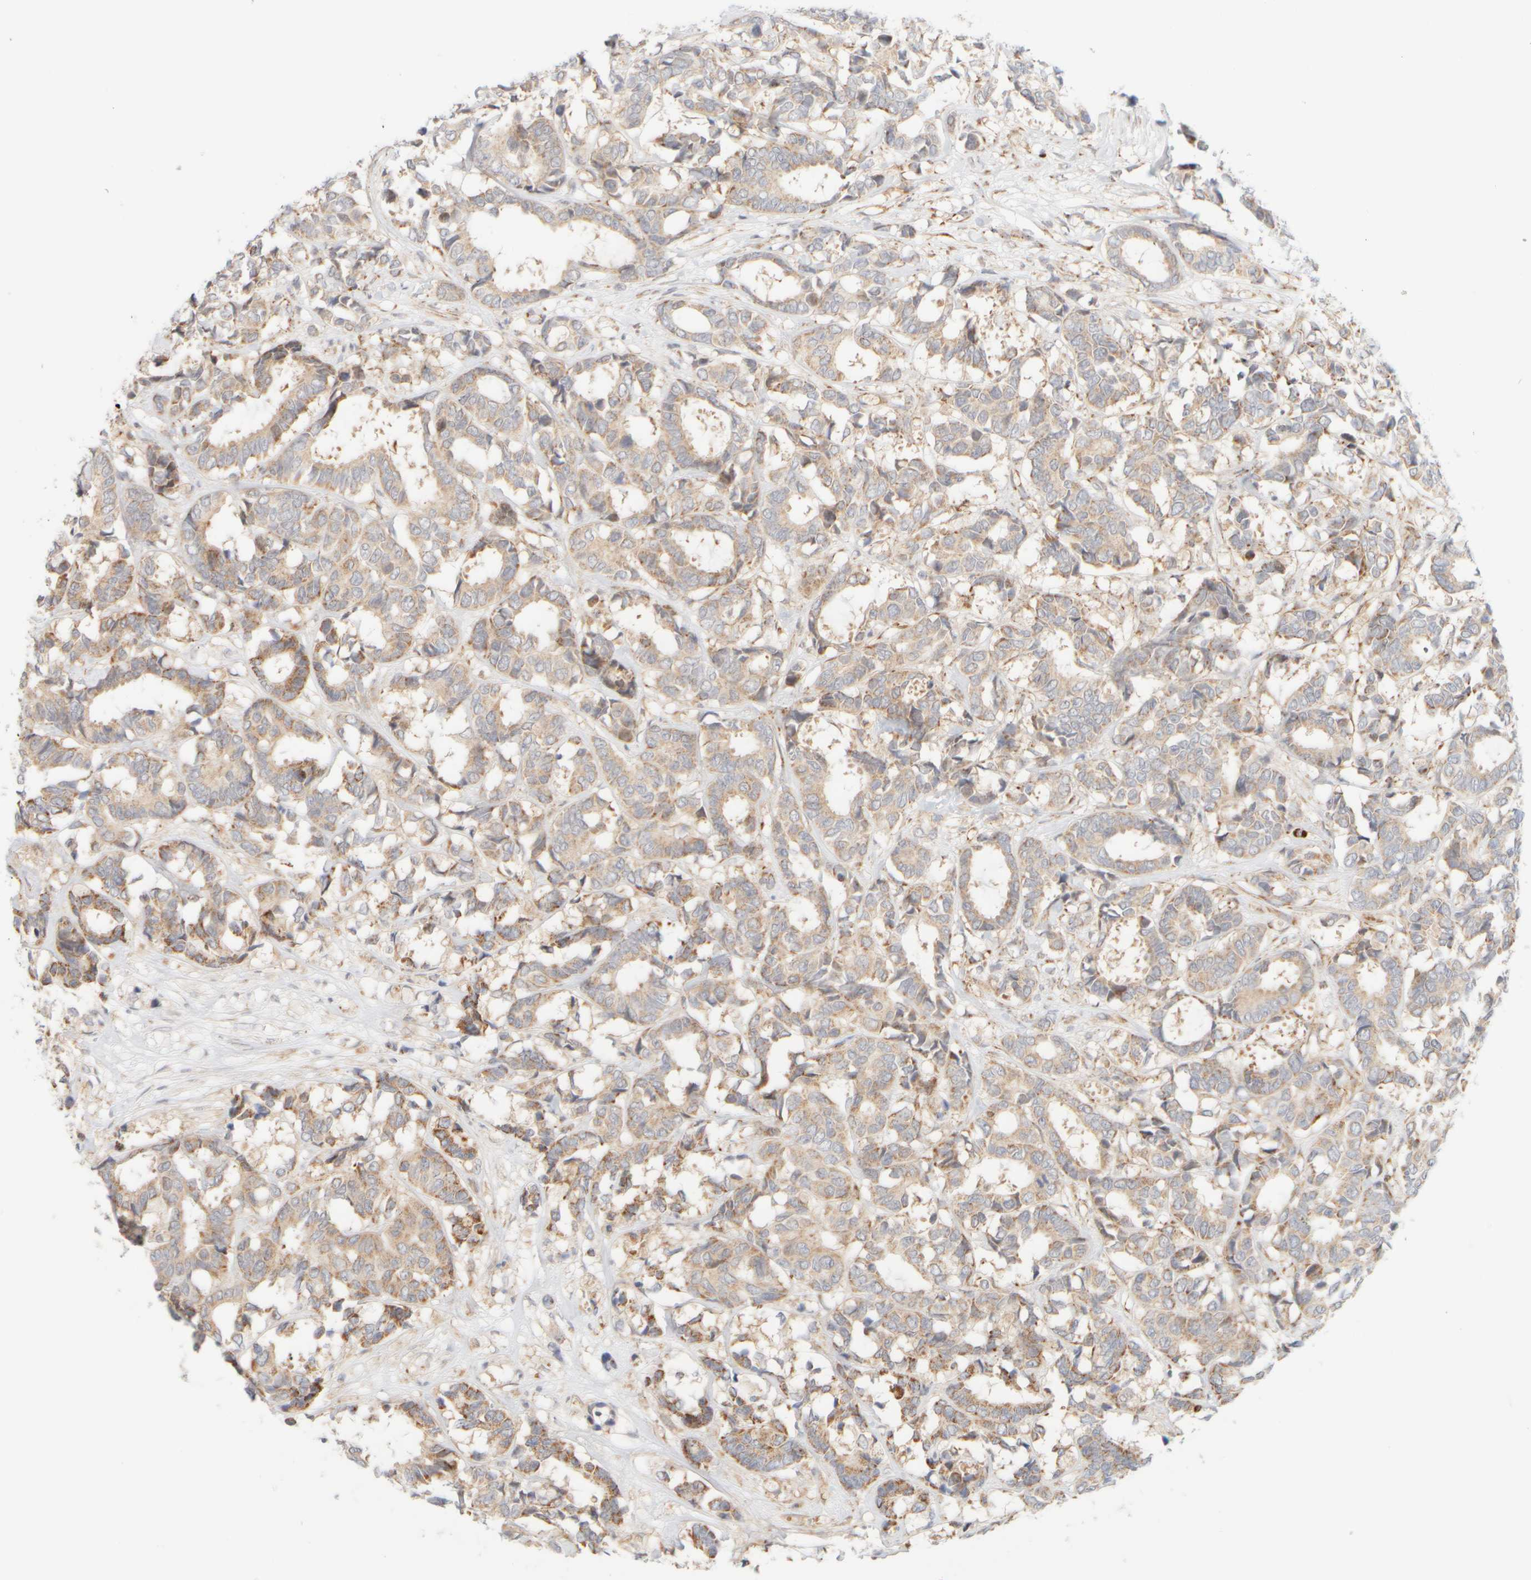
{"staining": {"intensity": "moderate", "quantity": "25%-75%", "location": "cytoplasmic/membranous"}, "tissue": "breast cancer", "cell_type": "Tumor cells", "image_type": "cancer", "snomed": [{"axis": "morphology", "description": "Duct carcinoma"}, {"axis": "topography", "description": "Breast"}], "caption": "The photomicrograph exhibits immunohistochemical staining of infiltrating ductal carcinoma (breast). There is moderate cytoplasmic/membranous expression is present in approximately 25%-75% of tumor cells.", "gene": "PPM1K", "patient": {"sex": "female", "age": 87}}